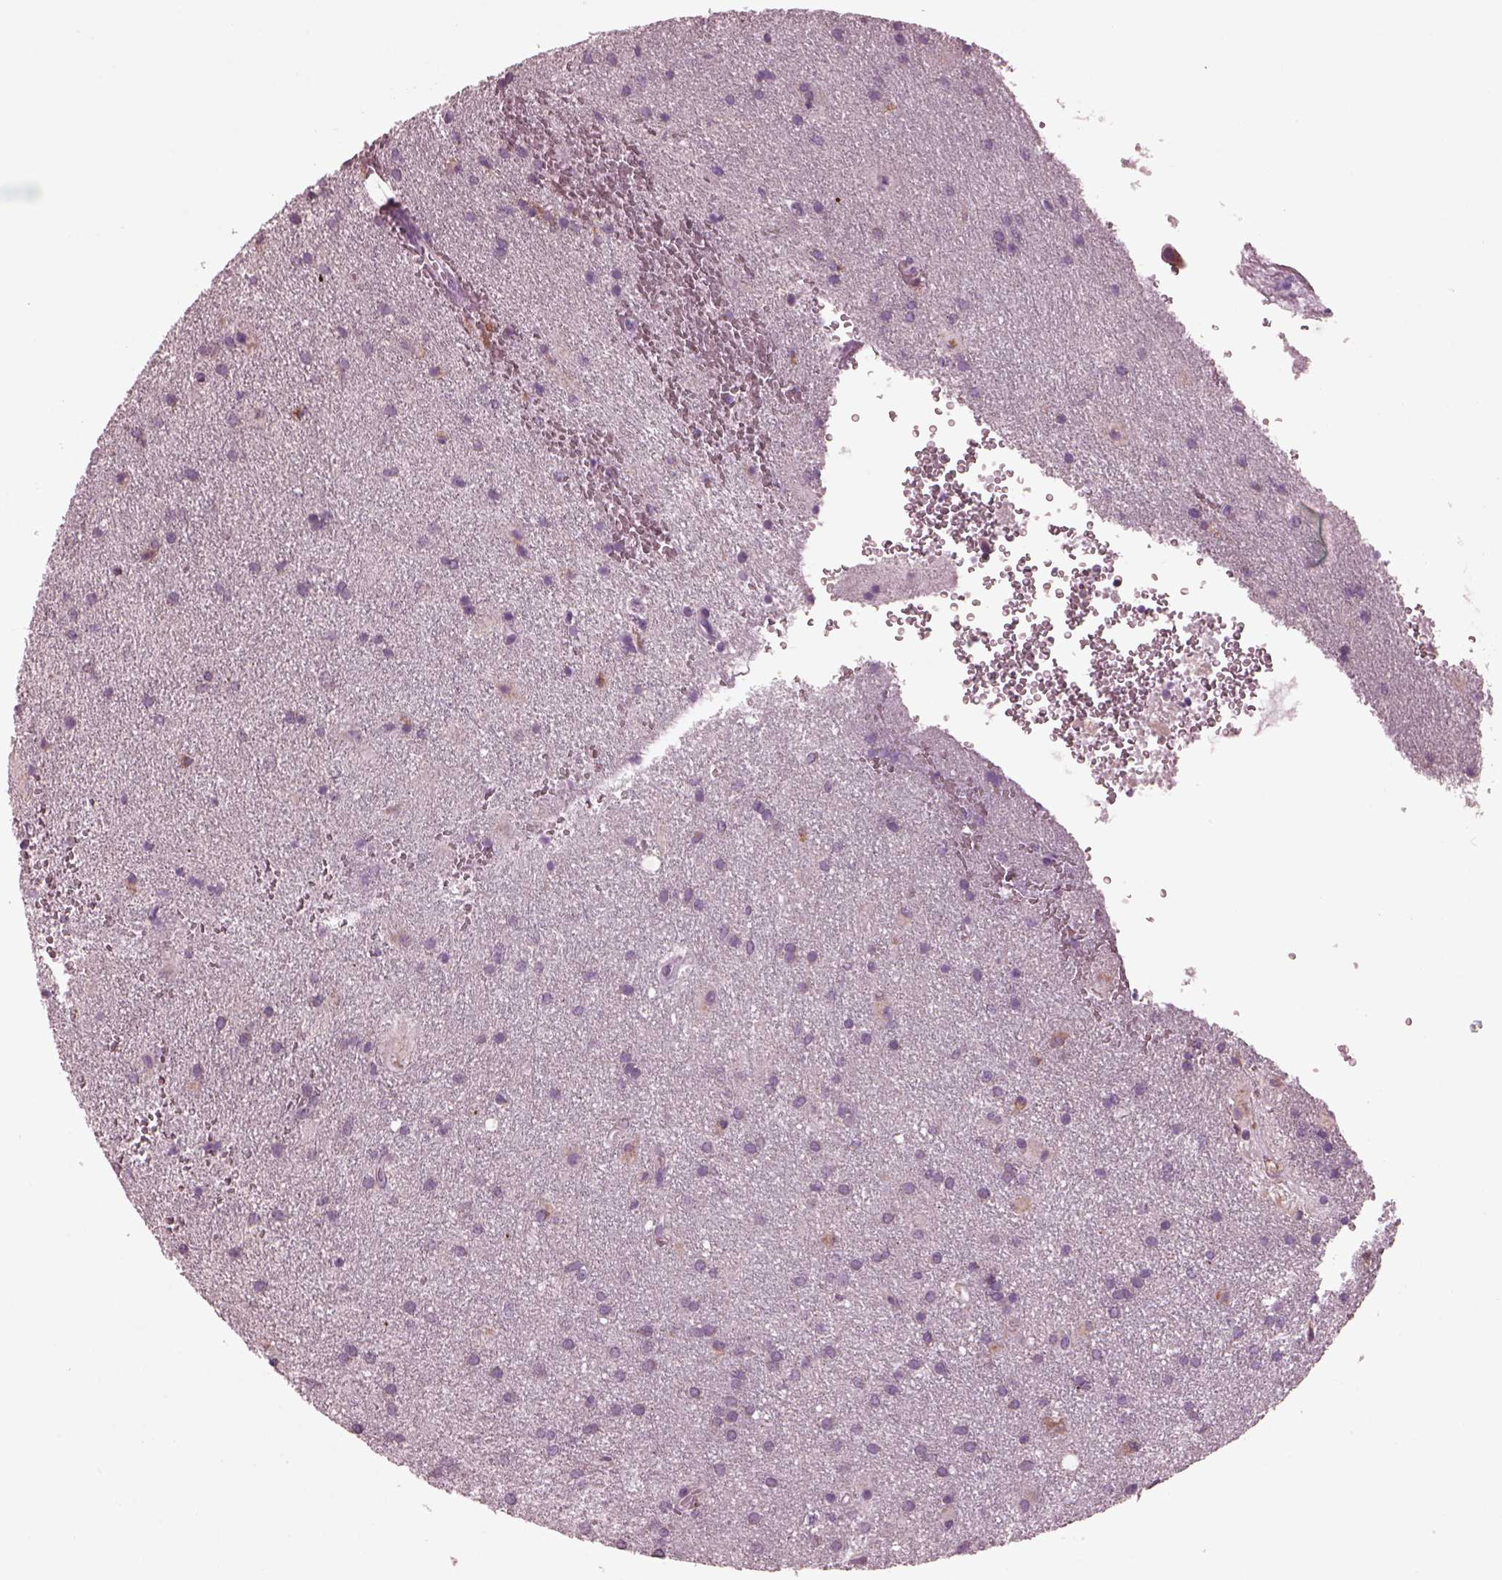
{"staining": {"intensity": "weak", "quantity": "<25%", "location": "cytoplasmic/membranous"}, "tissue": "glioma", "cell_type": "Tumor cells", "image_type": "cancer", "snomed": [{"axis": "morphology", "description": "Glioma, malignant, Low grade"}, {"axis": "topography", "description": "Brain"}], "caption": "A high-resolution image shows immunohistochemistry (IHC) staining of malignant low-grade glioma, which exhibits no significant staining in tumor cells. Nuclei are stained in blue.", "gene": "AP4M1", "patient": {"sex": "male", "age": 58}}